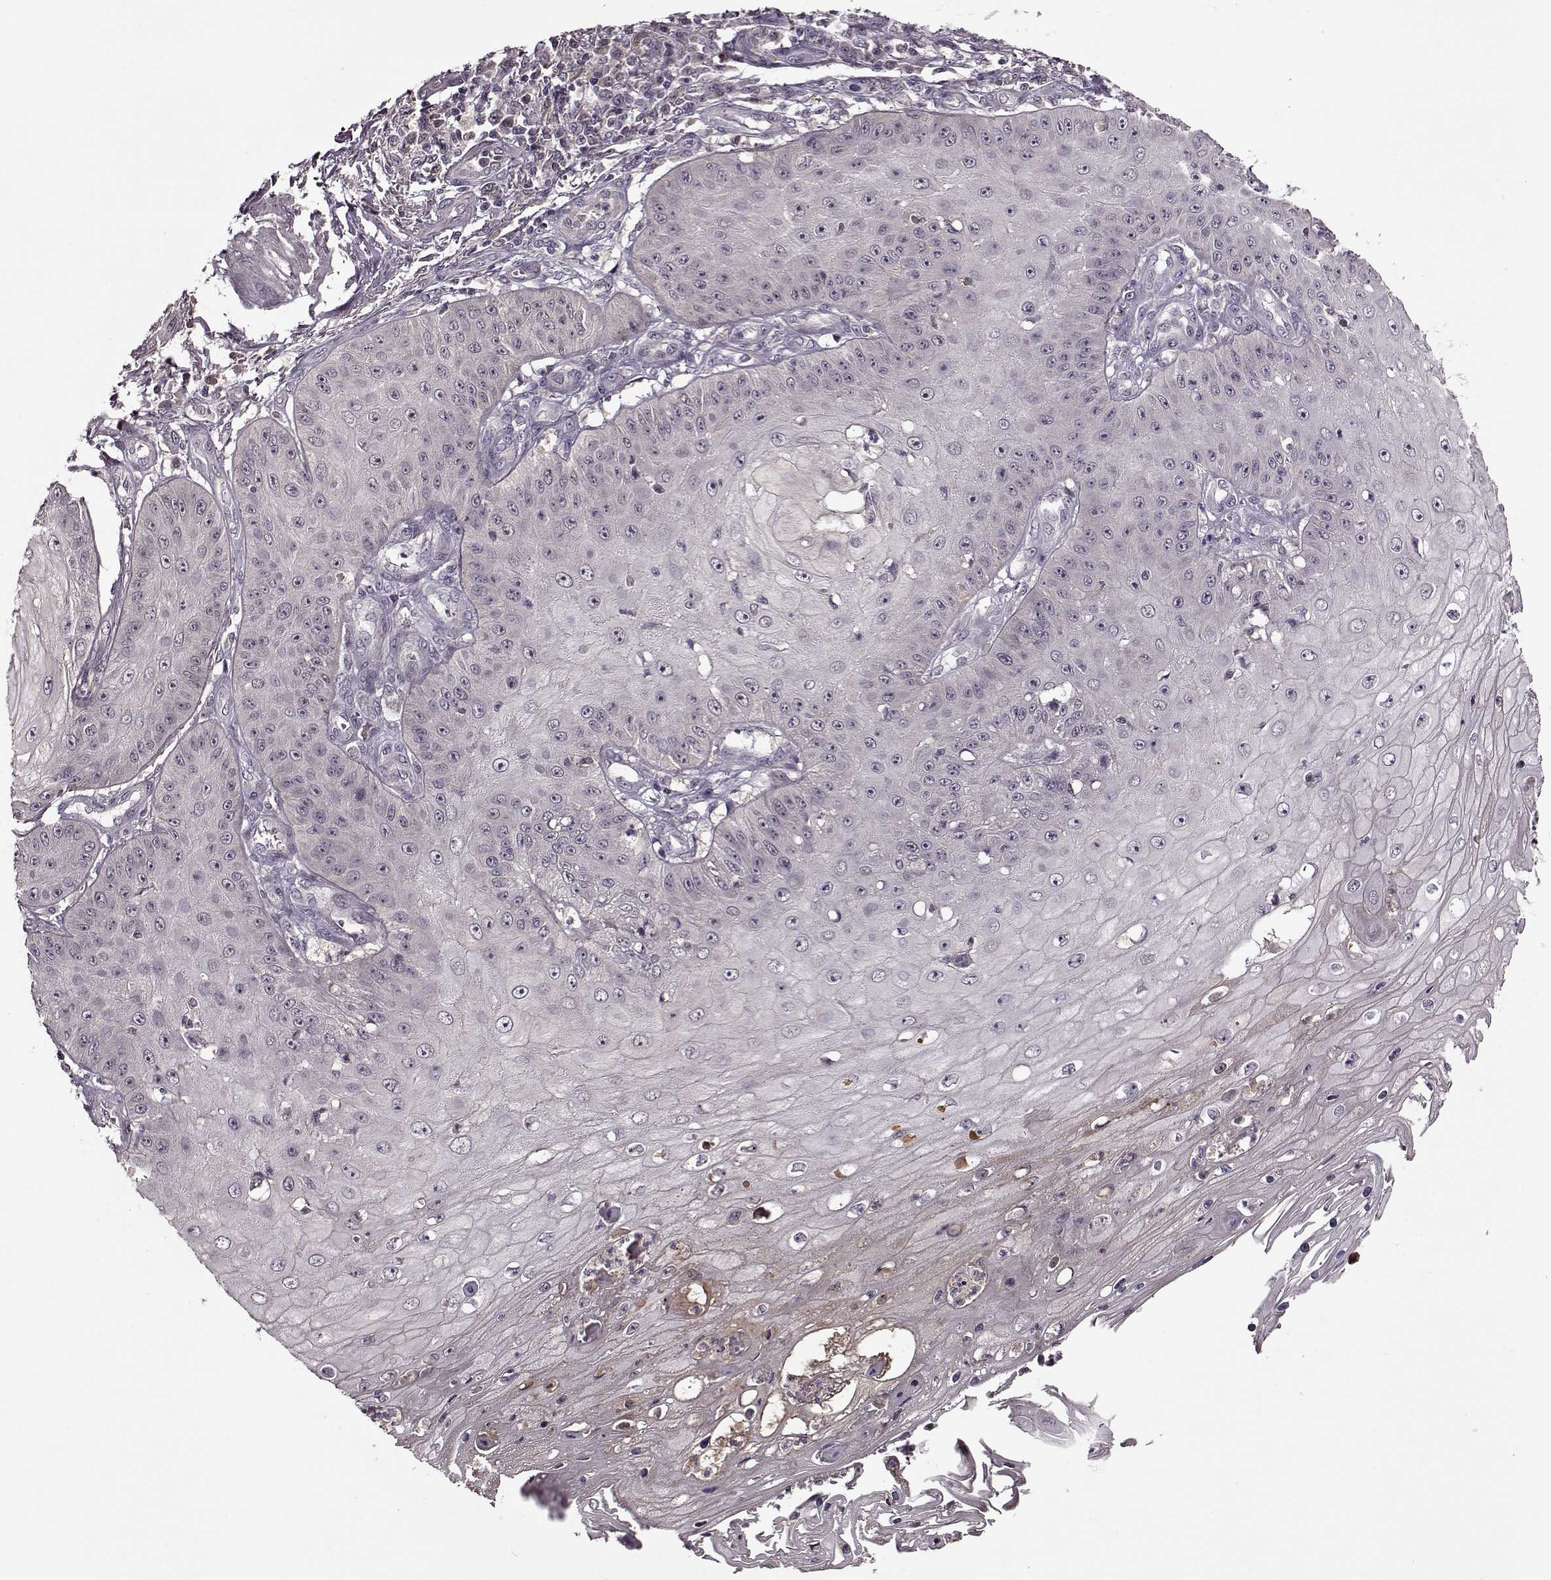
{"staining": {"intensity": "negative", "quantity": "none", "location": "none"}, "tissue": "skin cancer", "cell_type": "Tumor cells", "image_type": "cancer", "snomed": [{"axis": "morphology", "description": "Squamous cell carcinoma, NOS"}, {"axis": "topography", "description": "Skin"}], "caption": "Micrograph shows no protein positivity in tumor cells of squamous cell carcinoma (skin) tissue.", "gene": "MAIP1", "patient": {"sex": "male", "age": 70}}